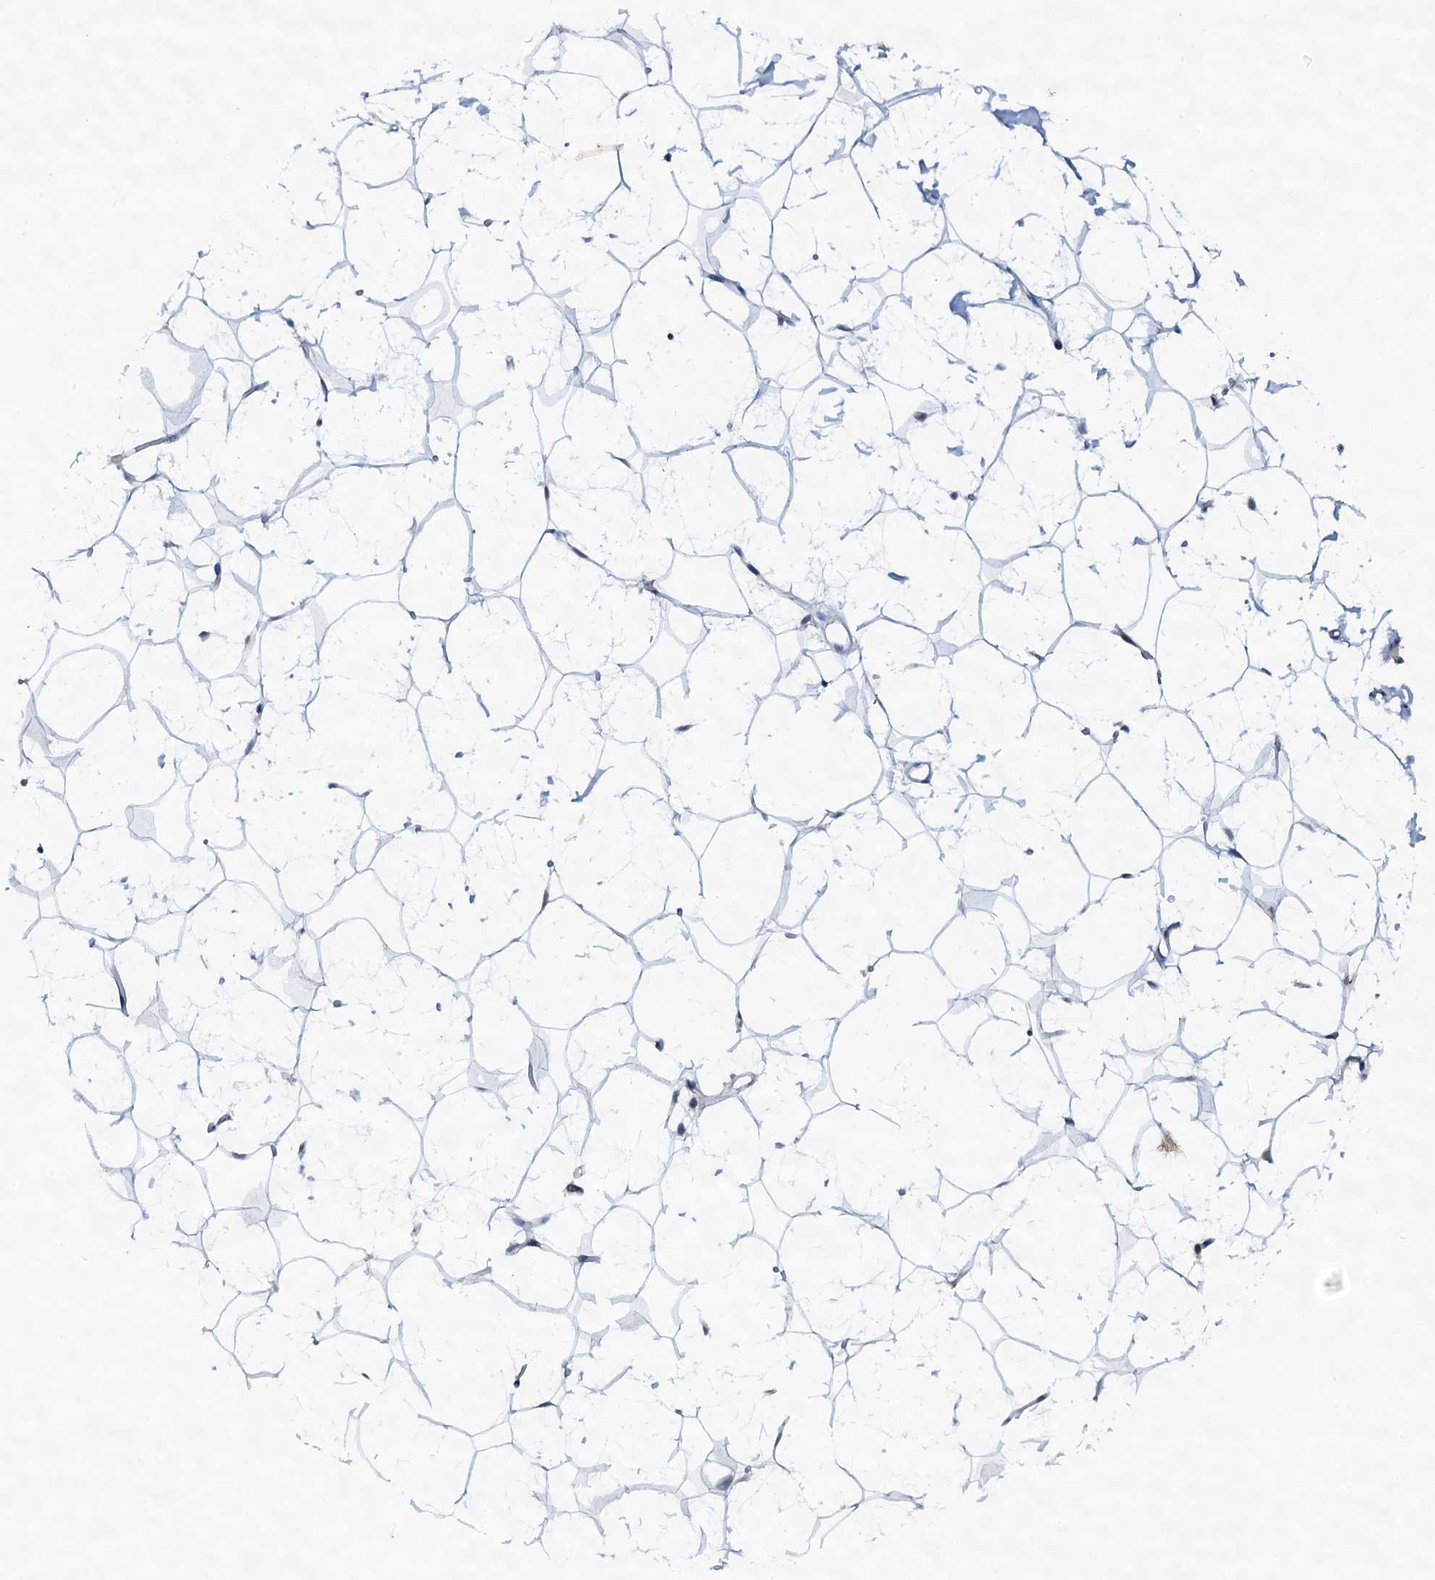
{"staining": {"intensity": "negative", "quantity": "none", "location": "none"}, "tissue": "adipose tissue", "cell_type": "Adipocytes", "image_type": "normal", "snomed": [{"axis": "morphology", "description": "Normal tissue, NOS"}, {"axis": "topography", "description": "Breast"}], "caption": "Image shows no significant protein expression in adipocytes of benign adipose tissue. The staining was performed using DAB to visualize the protein expression in brown, while the nuclei were stained in blue with hematoxylin (Magnification: 20x).", "gene": "SNTA1", "patient": {"sex": "female", "age": 26}}